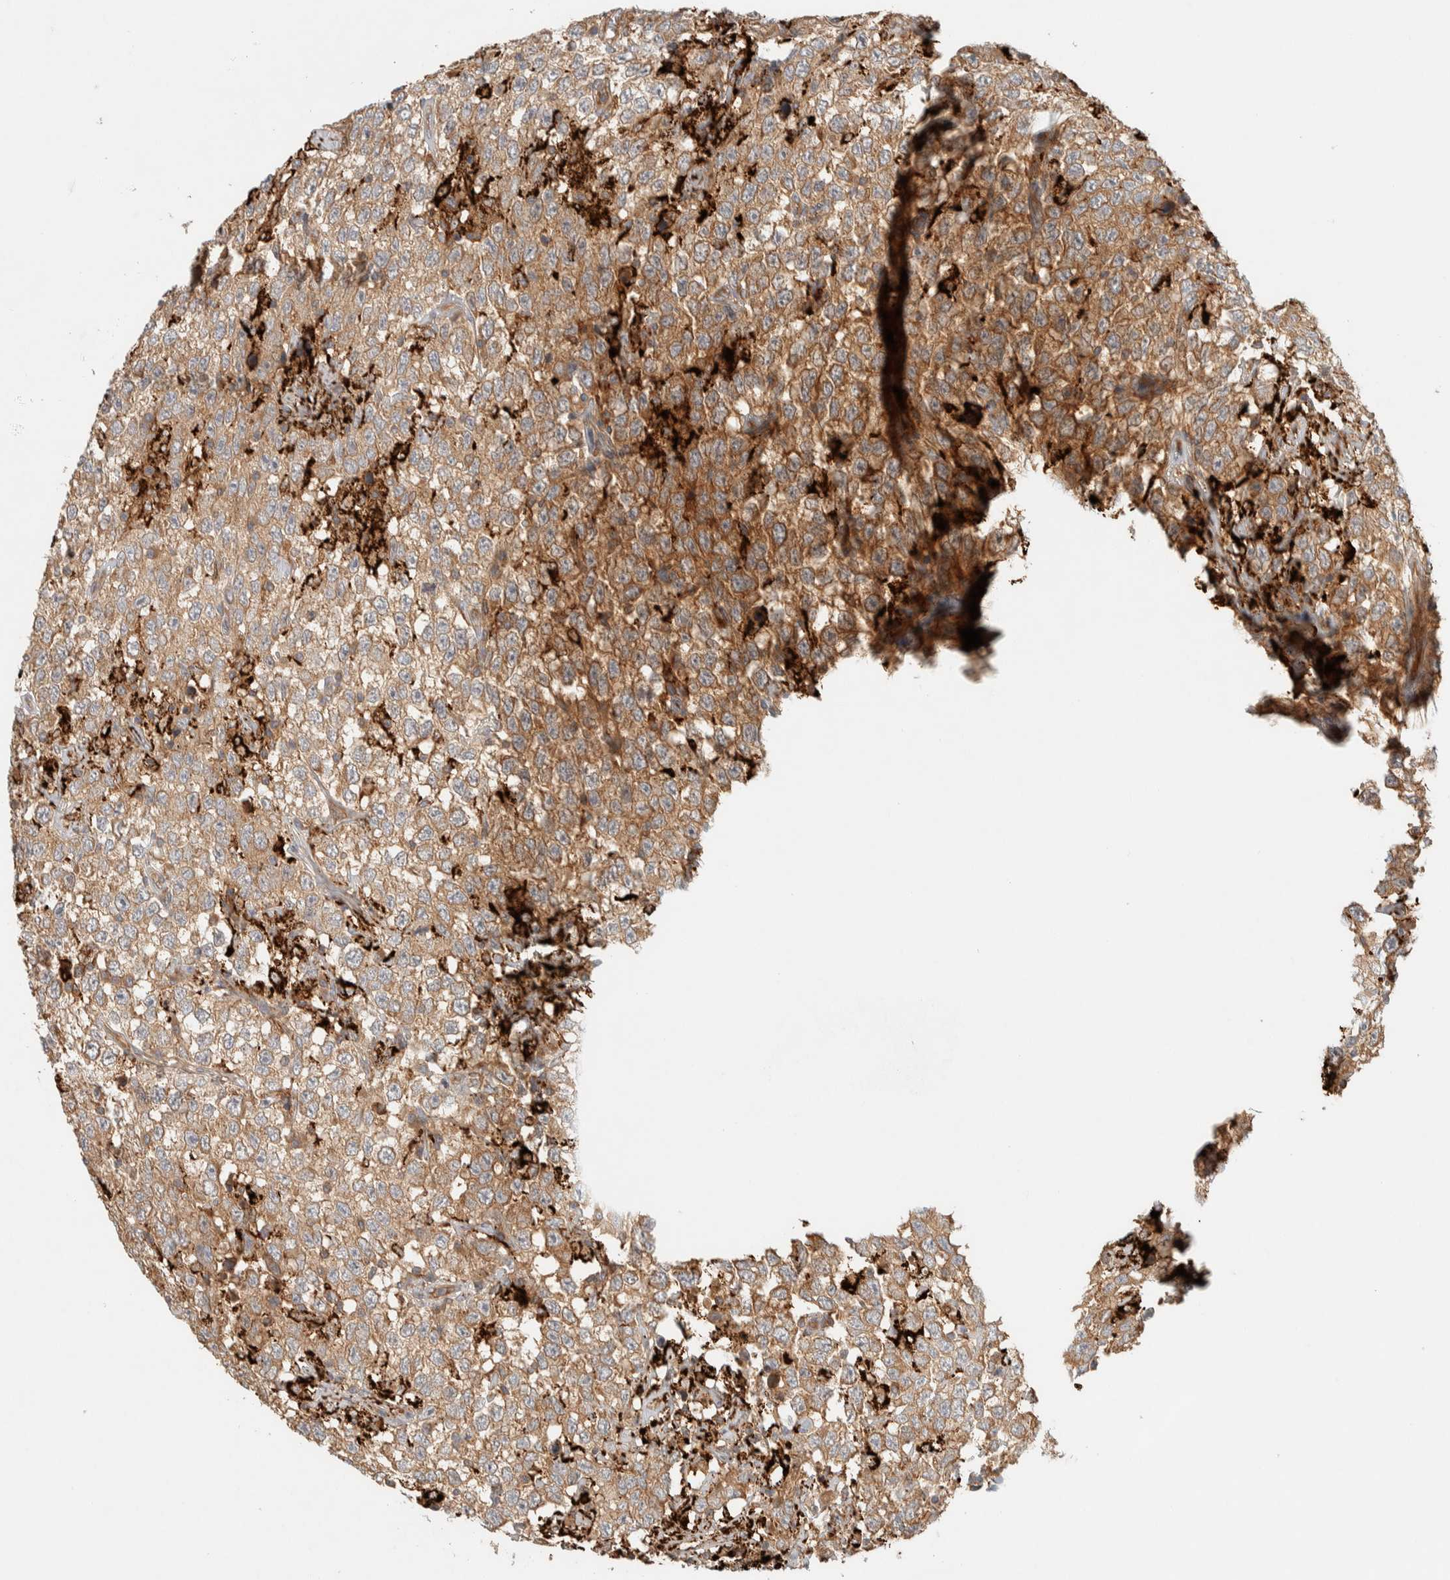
{"staining": {"intensity": "moderate", "quantity": ">75%", "location": "cytoplasmic/membranous"}, "tissue": "testis cancer", "cell_type": "Tumor cells", "image_type": "cancer", "snomed": [{"axis": "morphology", "description": "Seminoma, NOS"}, {"axis": "topography", "description": "Testis"}], "caption": "A micrograph of human seminoma (testis) stained for a protein exhibits moderate cytoplasmic/membranous brown staining in tumor cells.", "gene": "FAM167A", "patient": {"sex": "male", "age": 41}}